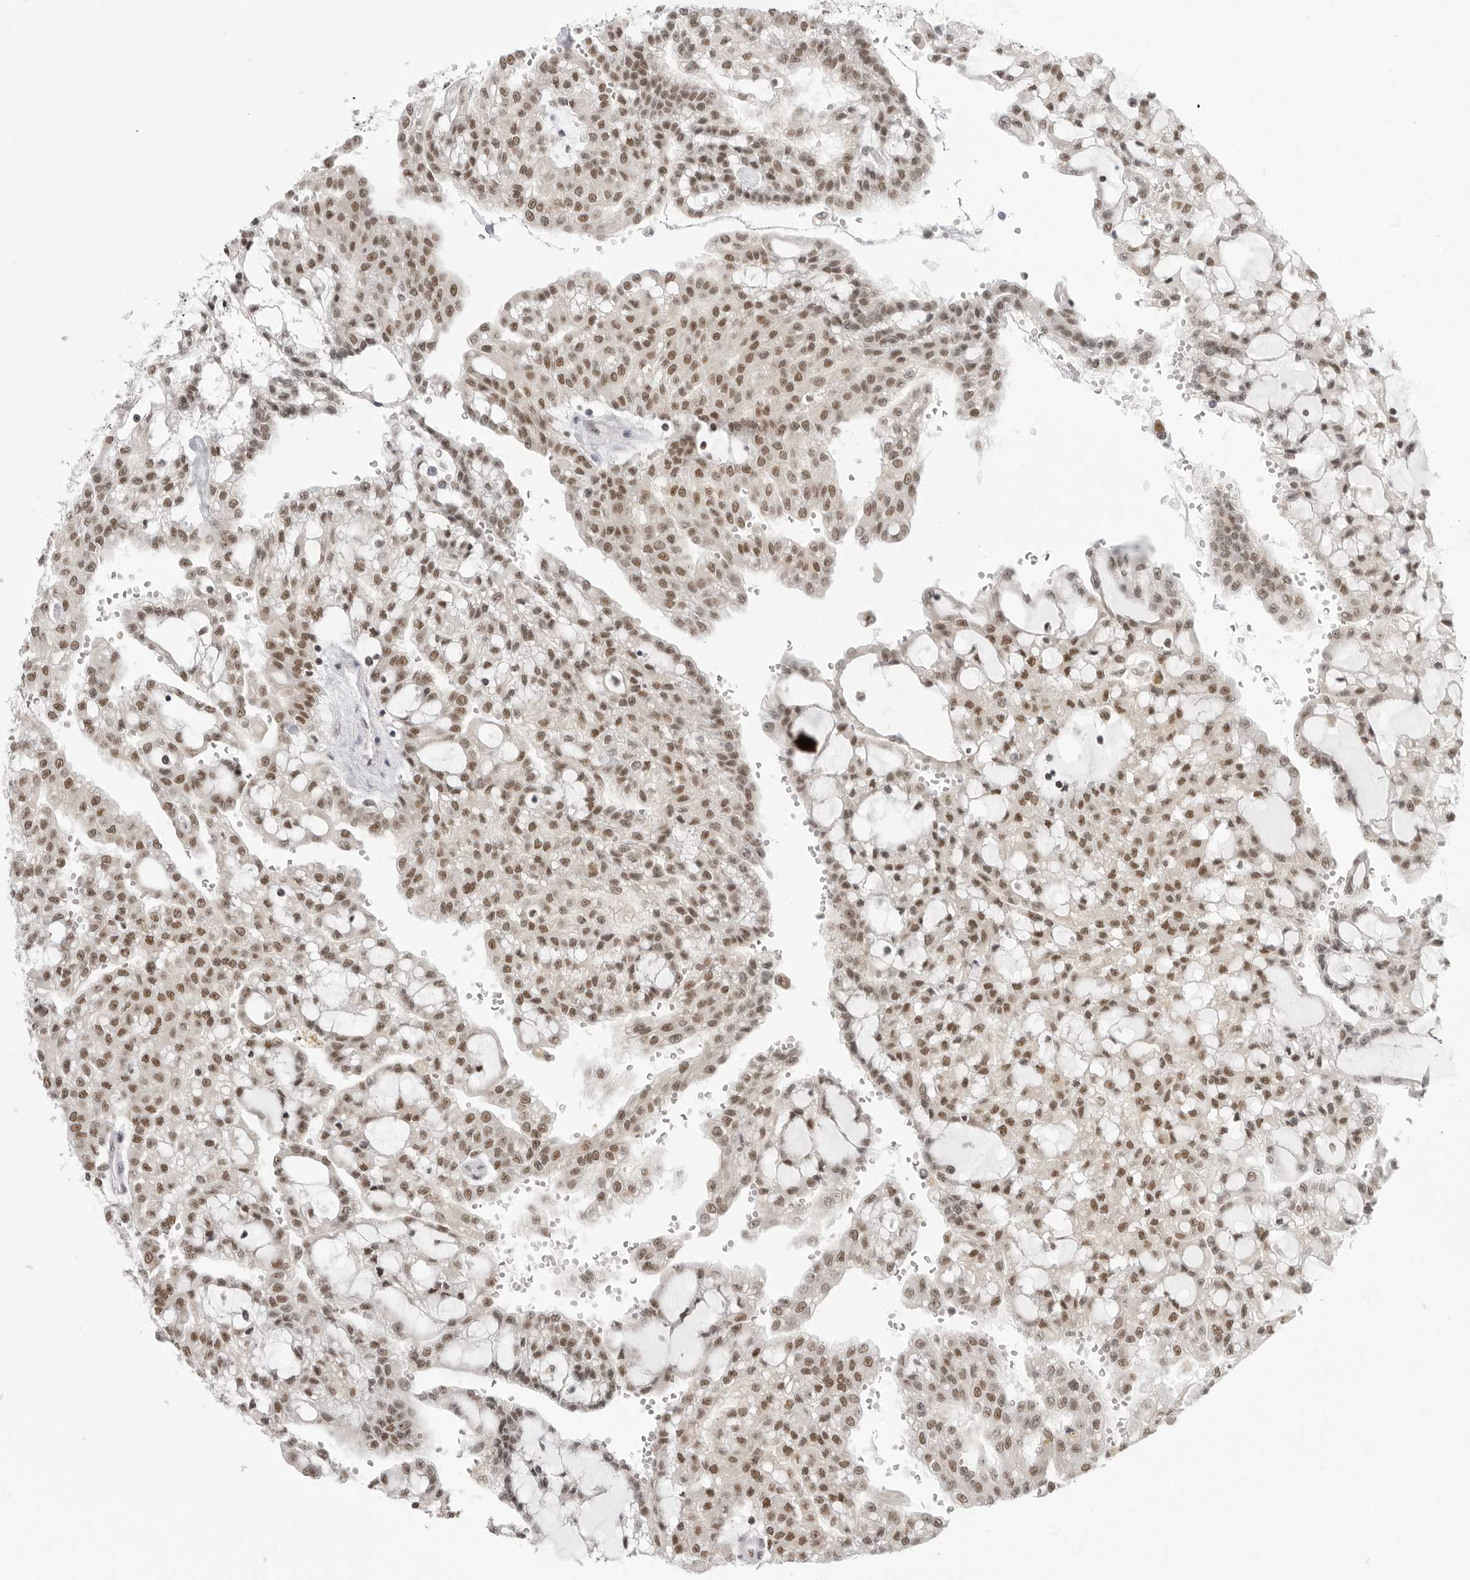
{"staining": {"intensity": "moderate", "quantity": ">75%", "location": "nuclear"}, "tissue": "renal cancer", "cell_type": "Tumor cells", "image_type": "cancer", "snomed": [{"axis": "morphology", "description": "Adenocarcinoma, NOS"}, {"axis": "topography", "description": "Kidney"}], "caption": "An image of renal adenocarcinoma stained for a protein demonstrates moderate nuclear brown staining in tumor cells.", "gene": "RPA2", "patient": {"sex": "male", "age": 63}}